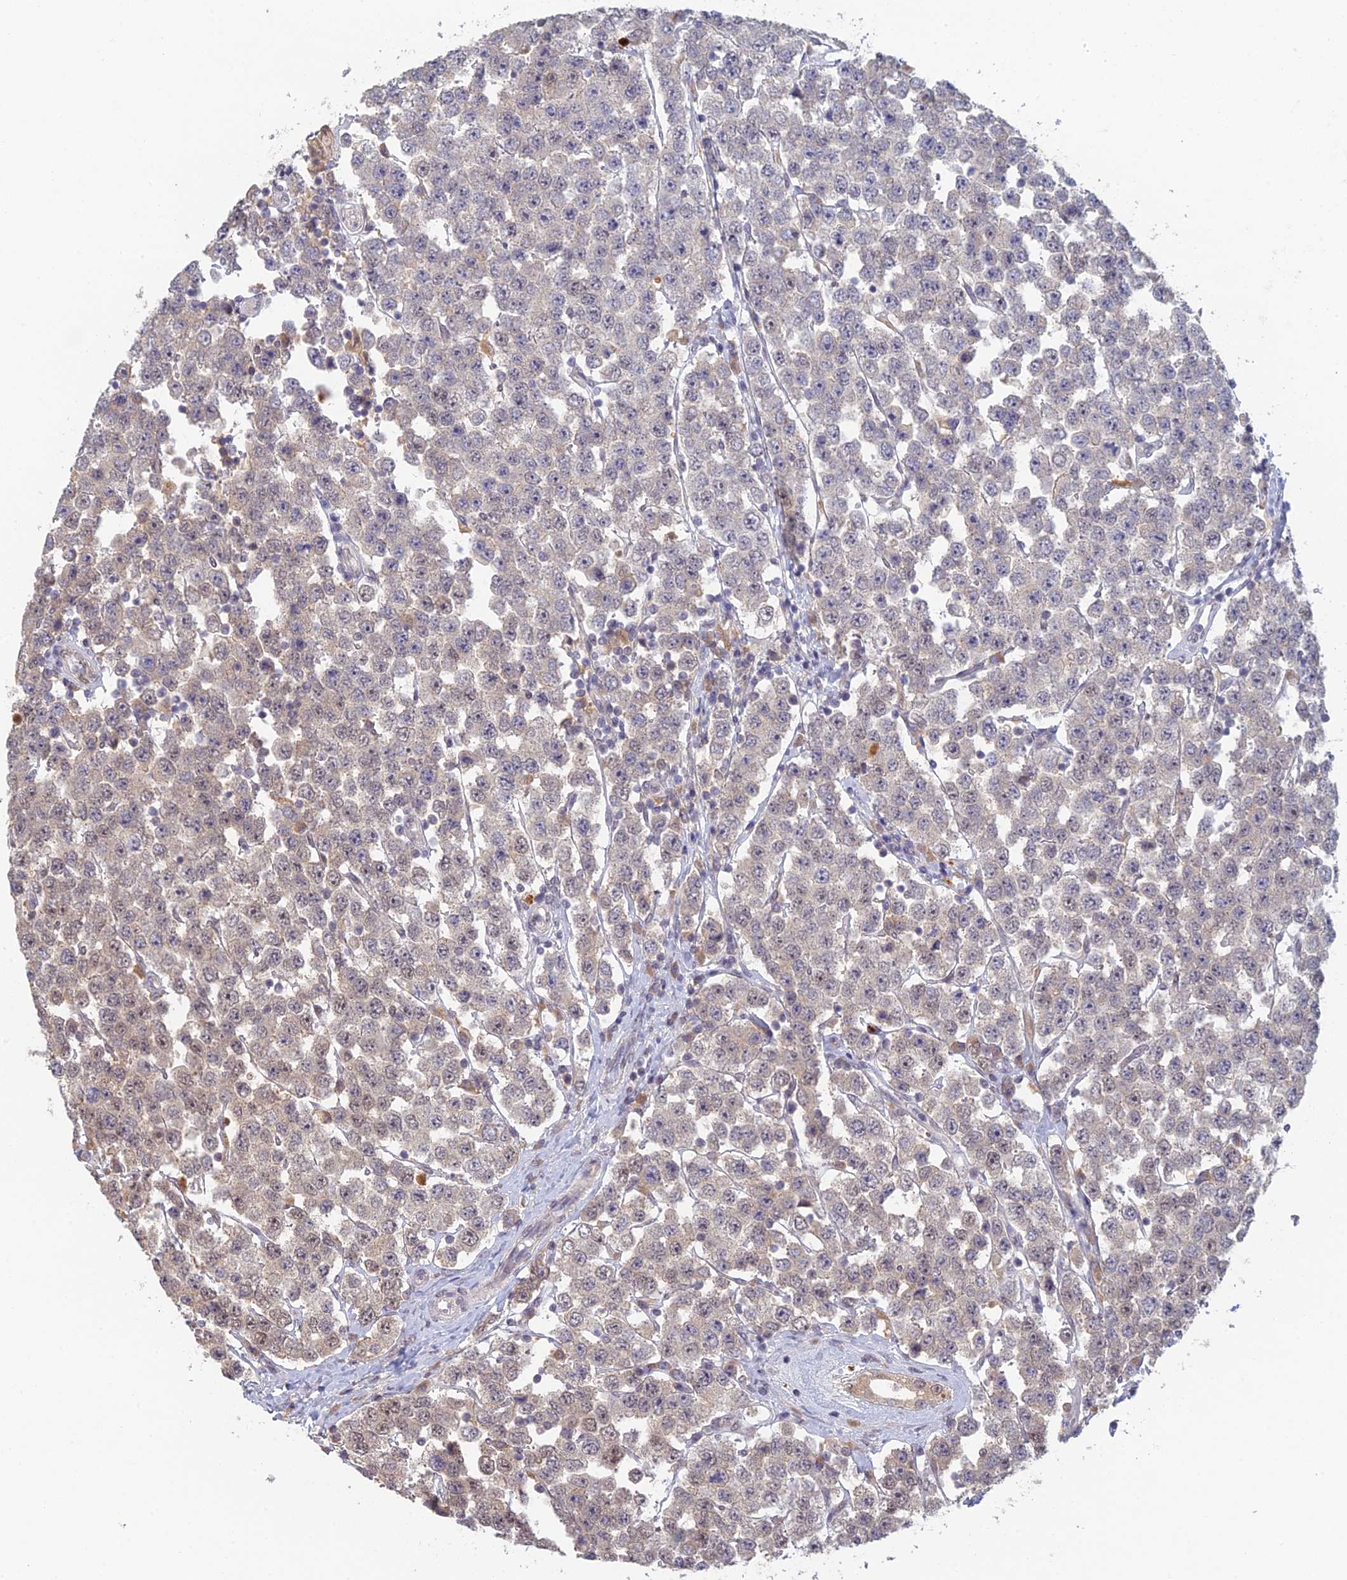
{"staining": {"intensity": "weak", "quantity": "<25%", "location": "nuclear"}, "tissue": "testis cancer", "cell_type": "Tumor cells", "image_type": "cancer", "snomed": [{"axis": "morphology", "description": "Seminoma, NOS"}, {"axis": "topography", "description": "Testis"}], "caption": "Tumor cells show no significant staining in testis seminoma.", "gene": "RANBP3", "patient": {"sex": "male", "age": 28}}